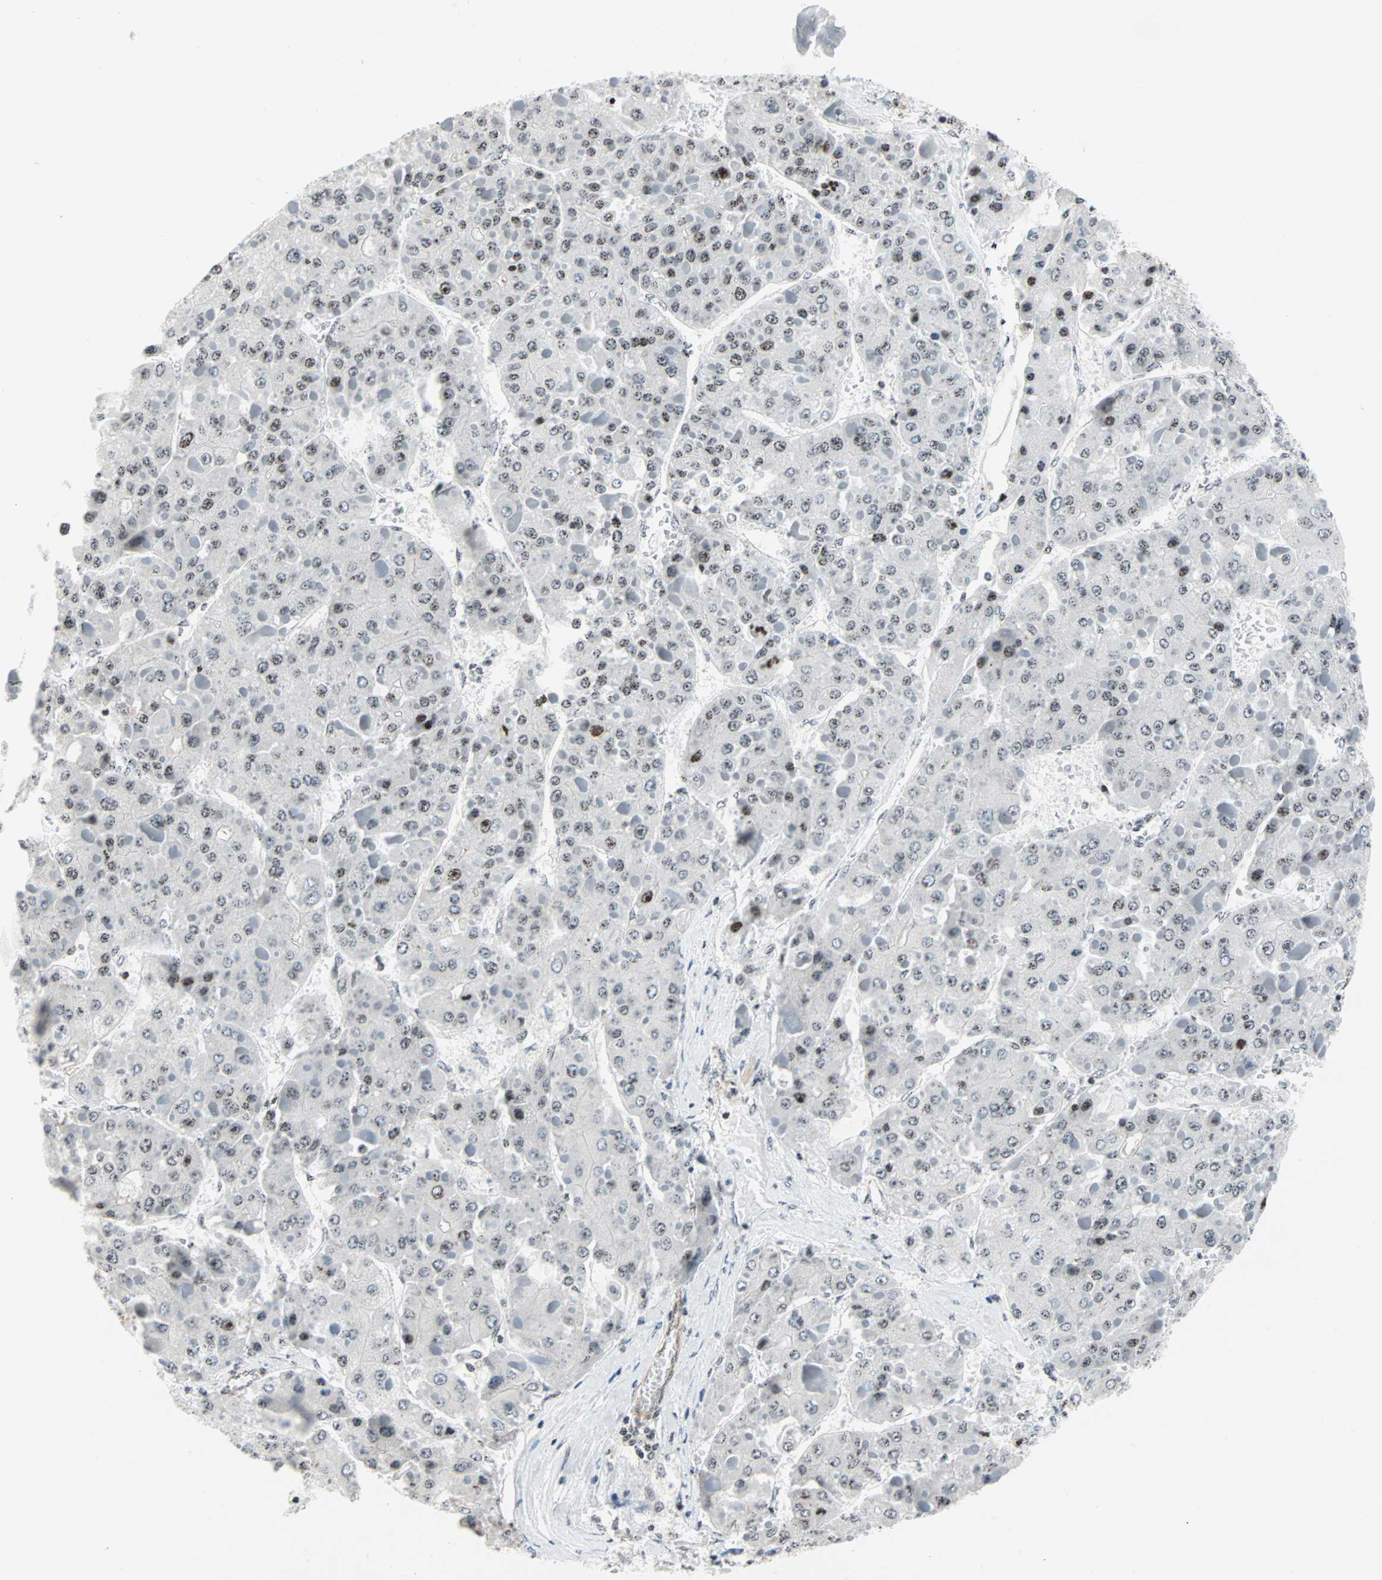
{"staining": {"intensity": "weak", "quantity": ">75%", "location": "nuclear"}, "tissue": "liver cancer", "cell_type": "Tumor cells", "image_type": "cancer", "snomed": [{"axis": "morphology", "description": "Carcinoma, Hepatocellular, NOS"}, {"axis": "topography", "description": "Liver"}], "caption": "Immunohistochemical staining of human hepatocellular carcinoma (liver) demonstrates weak nuclear protein expression in about >75% of tumor cells. (Brightfield microscopy of DAB IHC at high magnification).", "gene": "CENPA", "patient": {"sex": "female", "age": 73}}